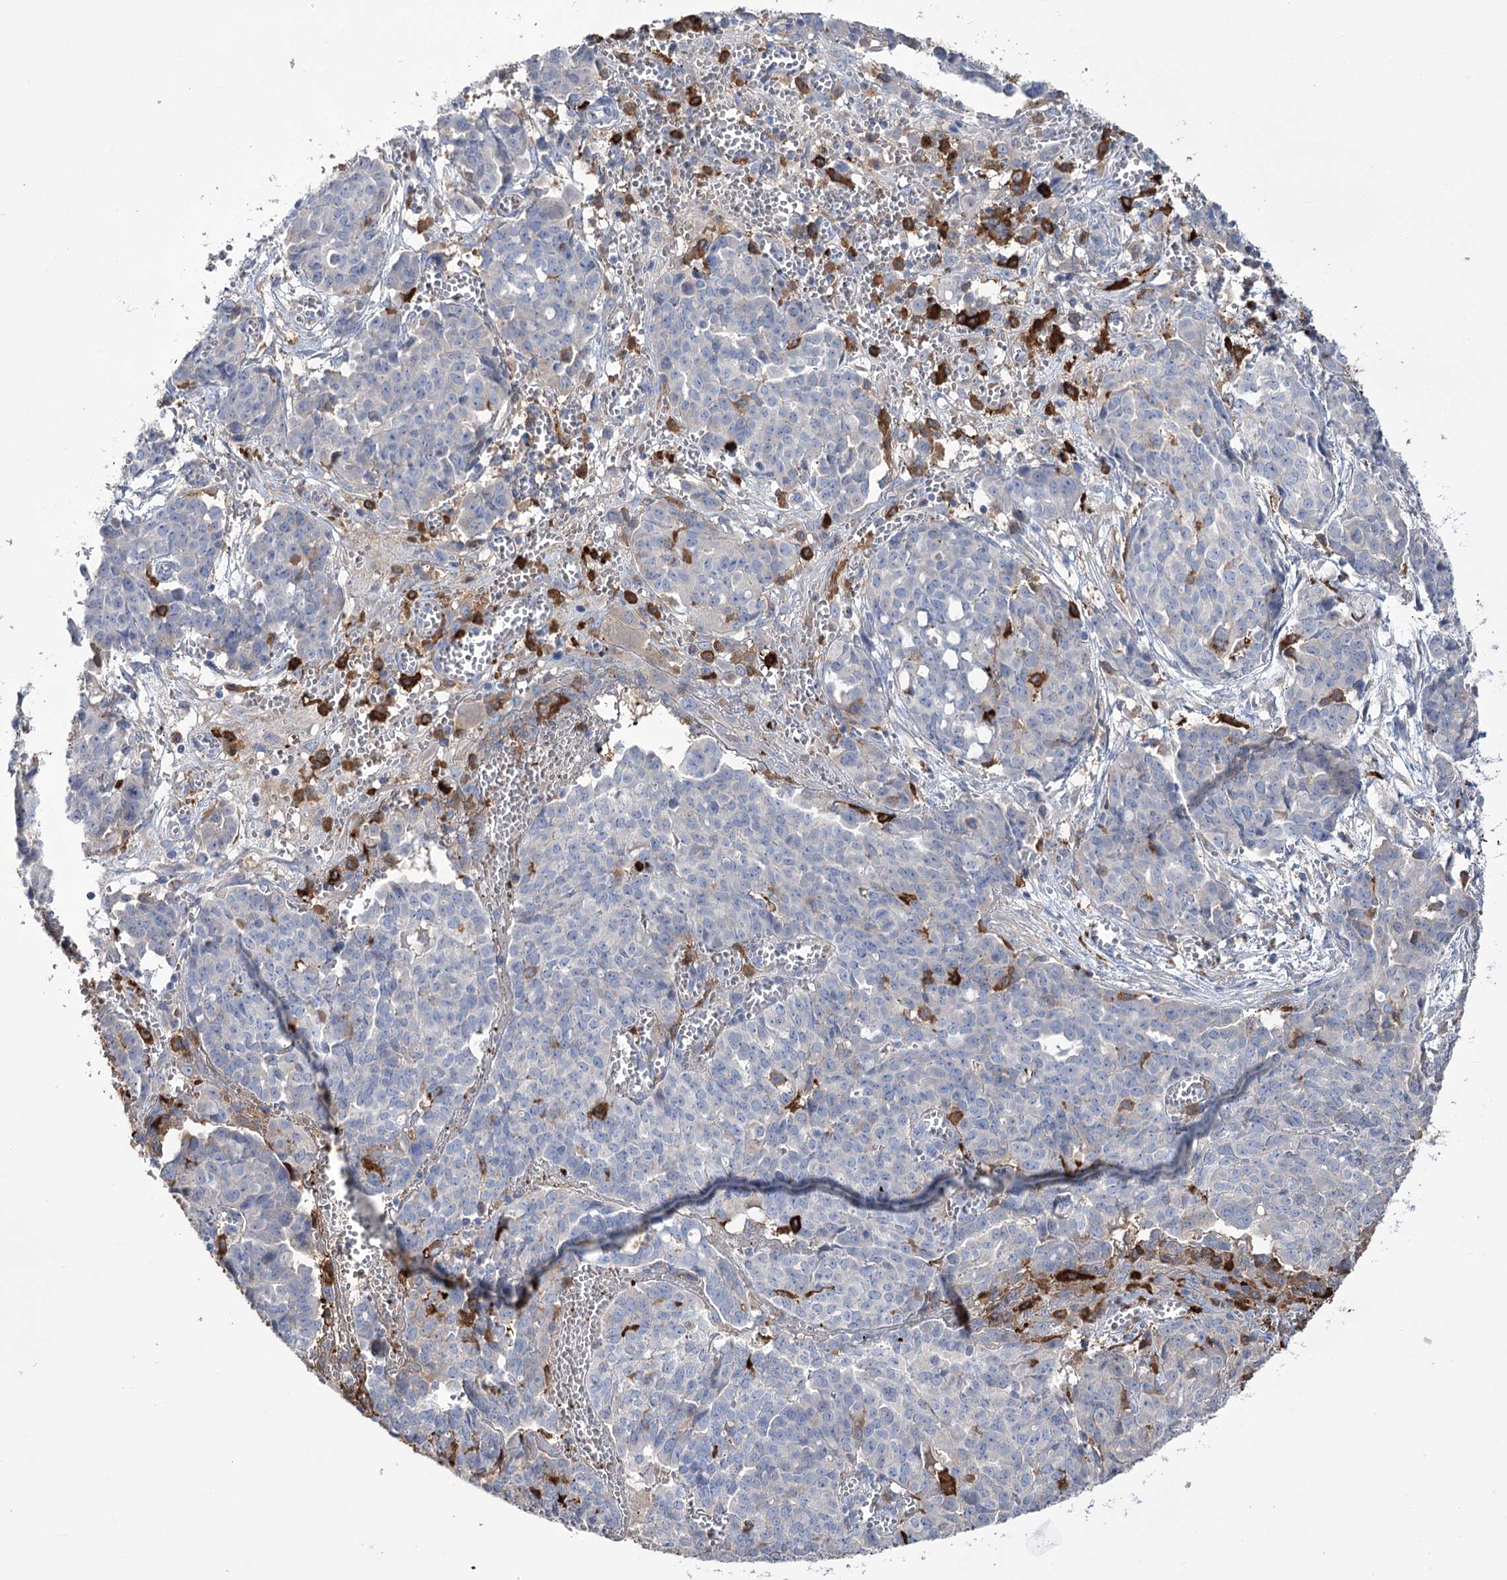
{"staining": {"intensity": "negative", "quantity": "none", "location": "none"}, "tissue": "ovarian cancer", "cell_type": "Tumor cells", "image_type": "cancer", "snomed": [{"axis": "morphology", "description": "Cystadenocarcinoma, serous, NOS"}, {"axis": "topography", "description": "Soft tissue"}, {"axis": "topography", "description": "Ovary"}], "caption": "Tumor cells show no significant expression in ovarian cancer.", "gene": "ZNF622", "patient": {"sex": "female", "age": 57}}